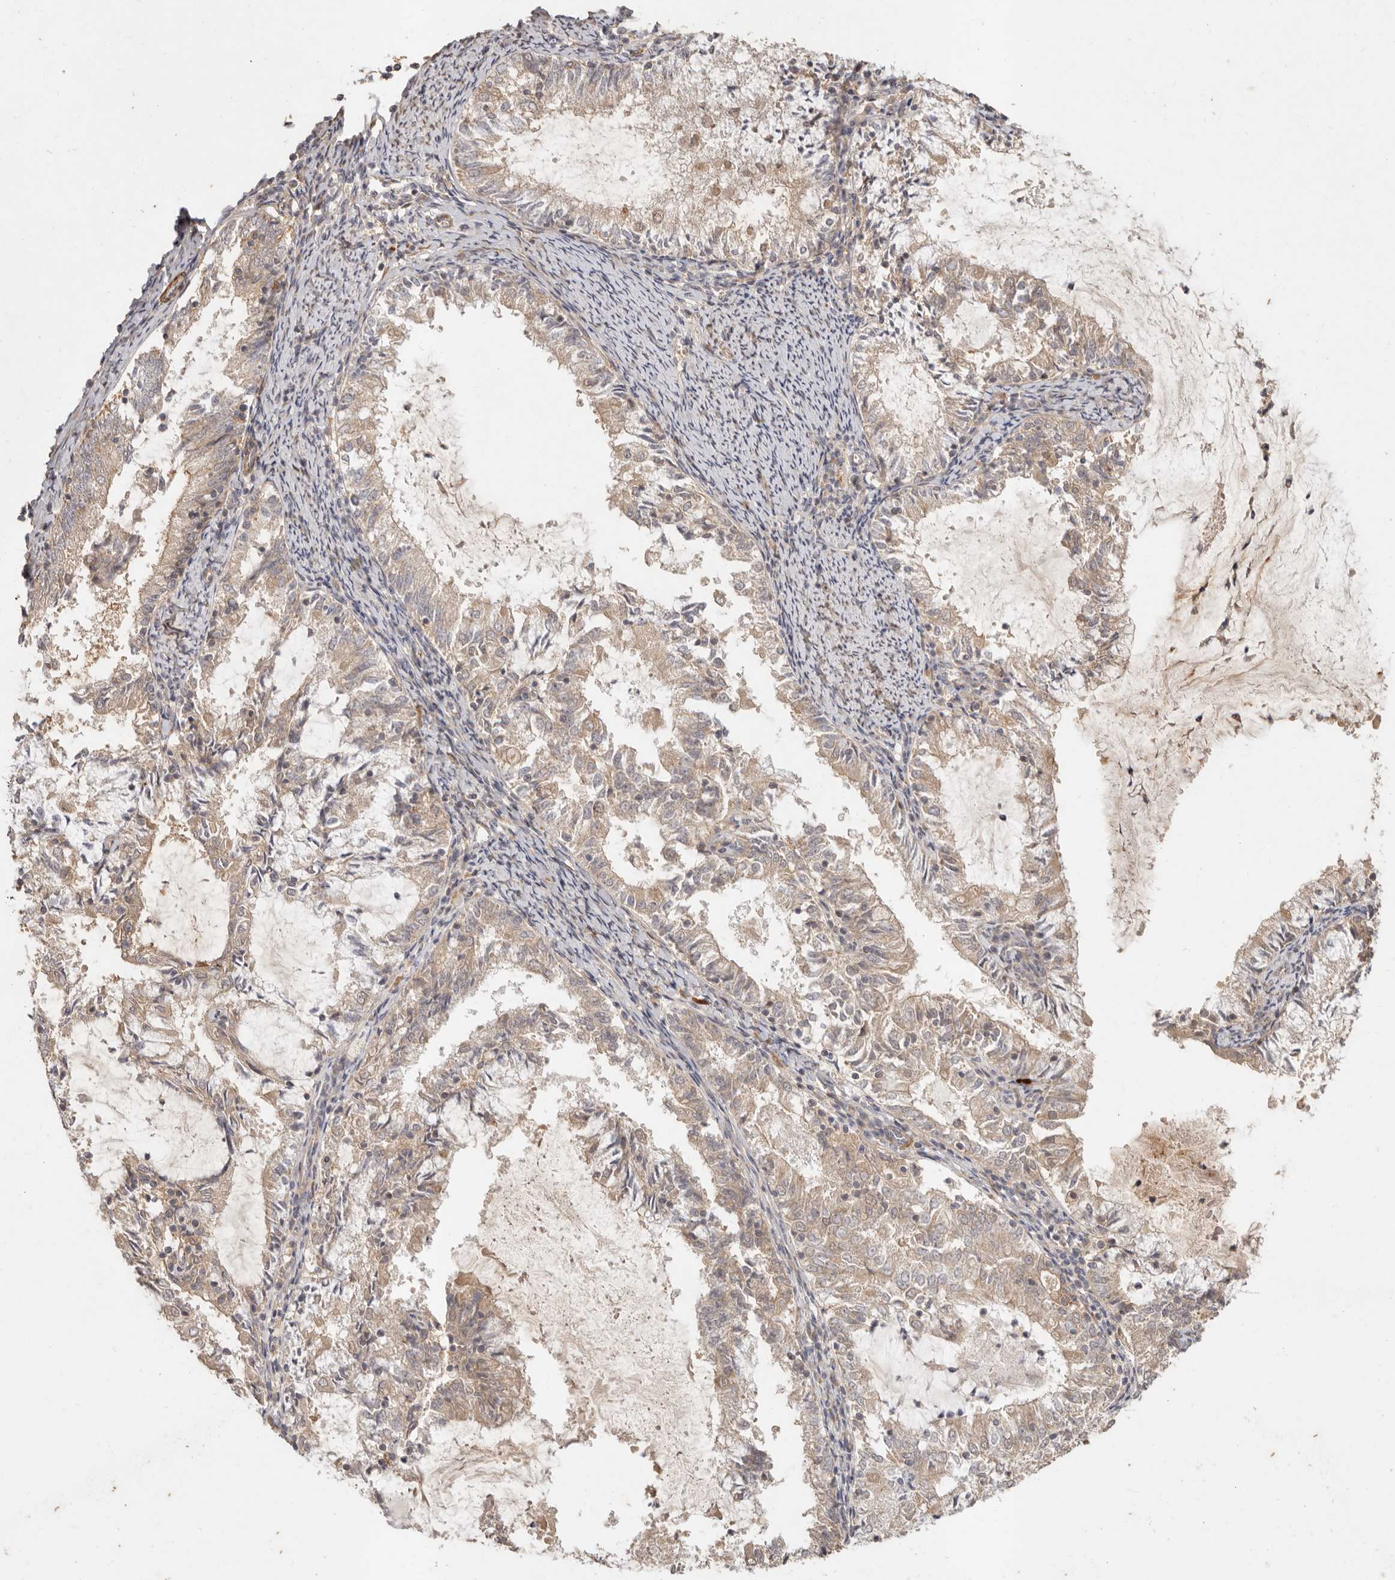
{"staining": {"intensity": "weak", "quantity": "25%-75%", "location": "cytoplasmic/membranous"}, "tissue": "endometrial cancer", "cell_type": "Tumor cells", "image_type": "cancer", "snomed": [{"axis": "morphology", "description": "Adenocarcinoma, NOS"}, {"axis": "topography", "description": "Endometrium"}], "caption": "Endometrial adenocarcinoma stained with a protein marker exhibits weak staining in tumor cells.", "gene": "VIPR1", "patient": {"sex": "female", "age": 57}}